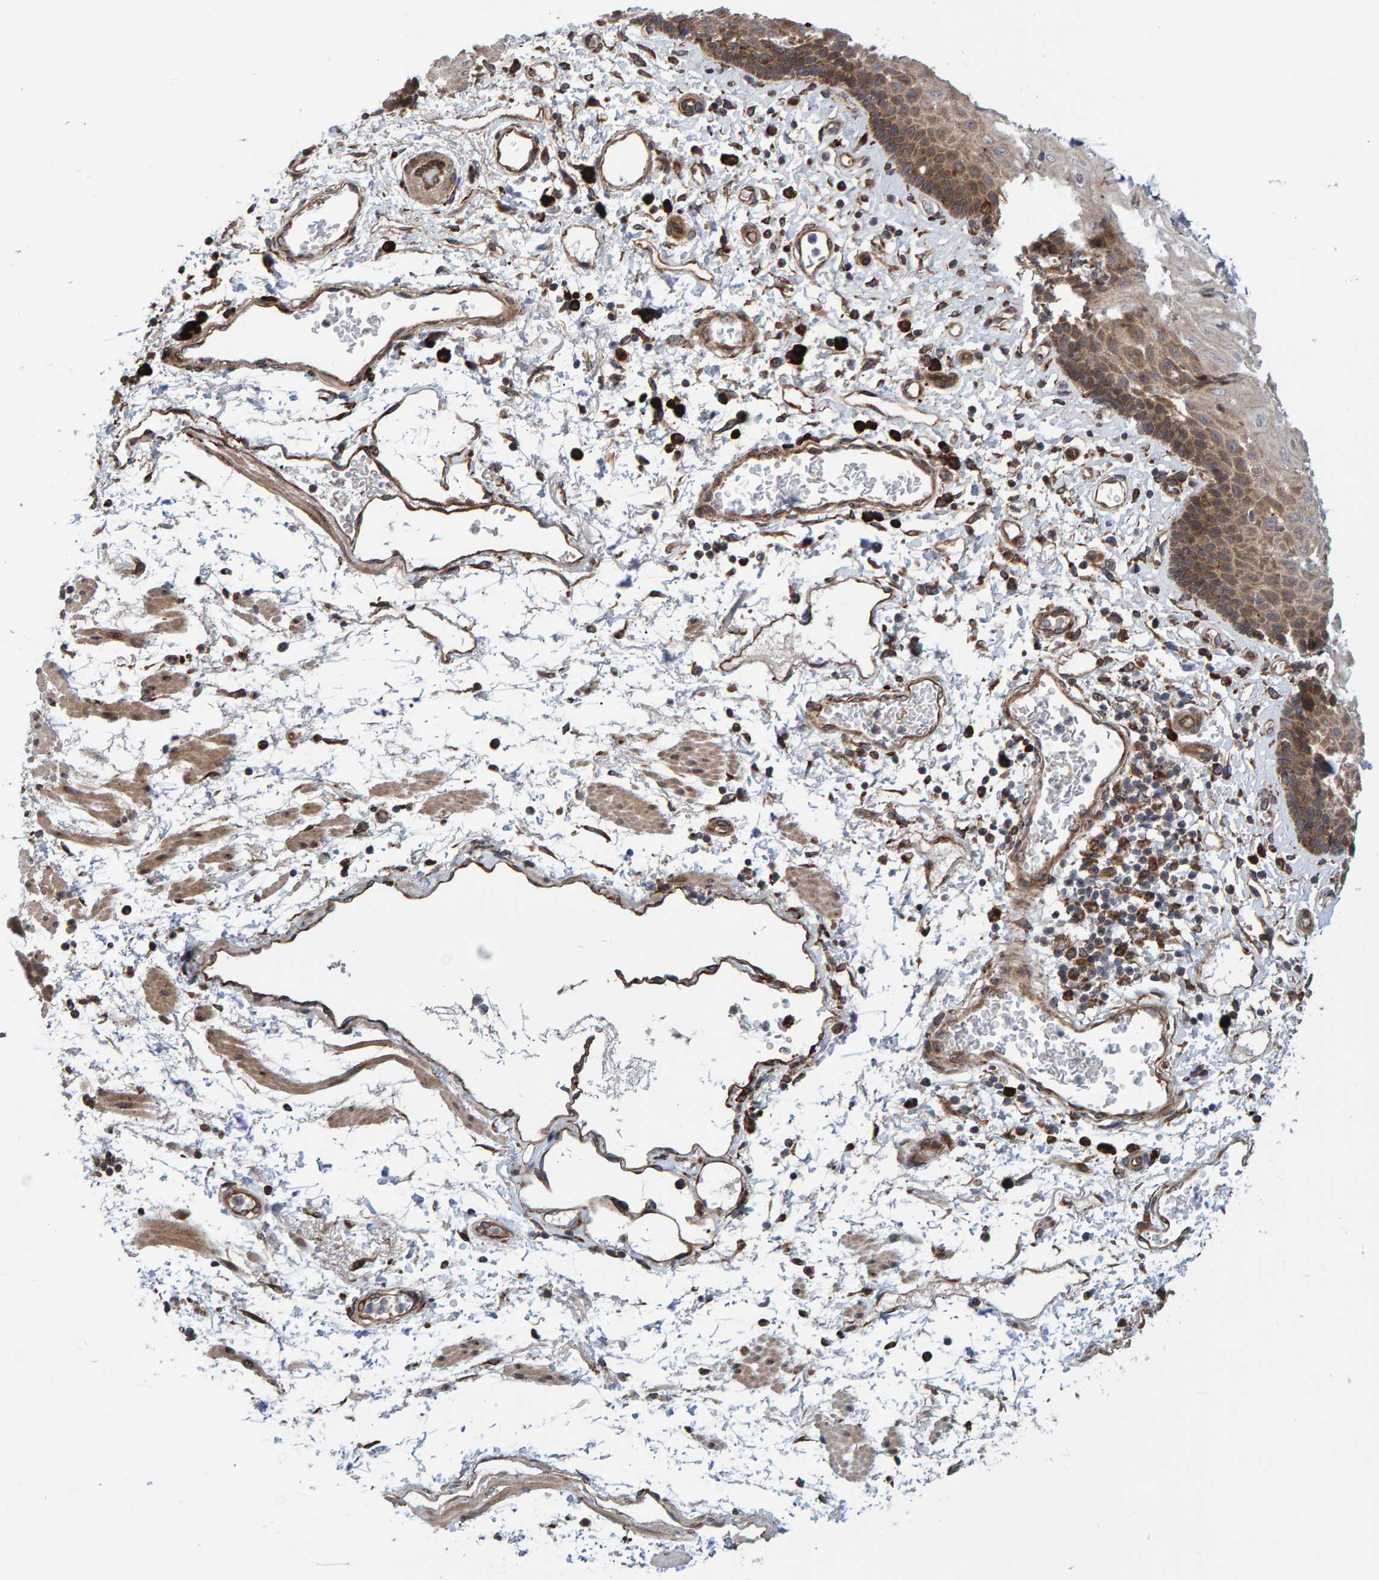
{"staining": {"intensity": "moderate", "quantity": ">75%", "location": "cytoplasmic/membranous"}, "tissue": "esophagus", "cell_type": "Squamous epithelial cells", "image_type": "normal", "snomed": [{"axis": "morphology", "description": "Normal tissue, NOS"}, {"axis": "topography", "description": "Esophagus"}], "caption": "Immunohistochemical staining of normal human esophagus shows medium levels of moderate cytoplasmic/membranous staining in approximately >75% of squamous epithelial cells.", "gene": "KIAA0753", "patient": {"sex": "male", "age": 54}}